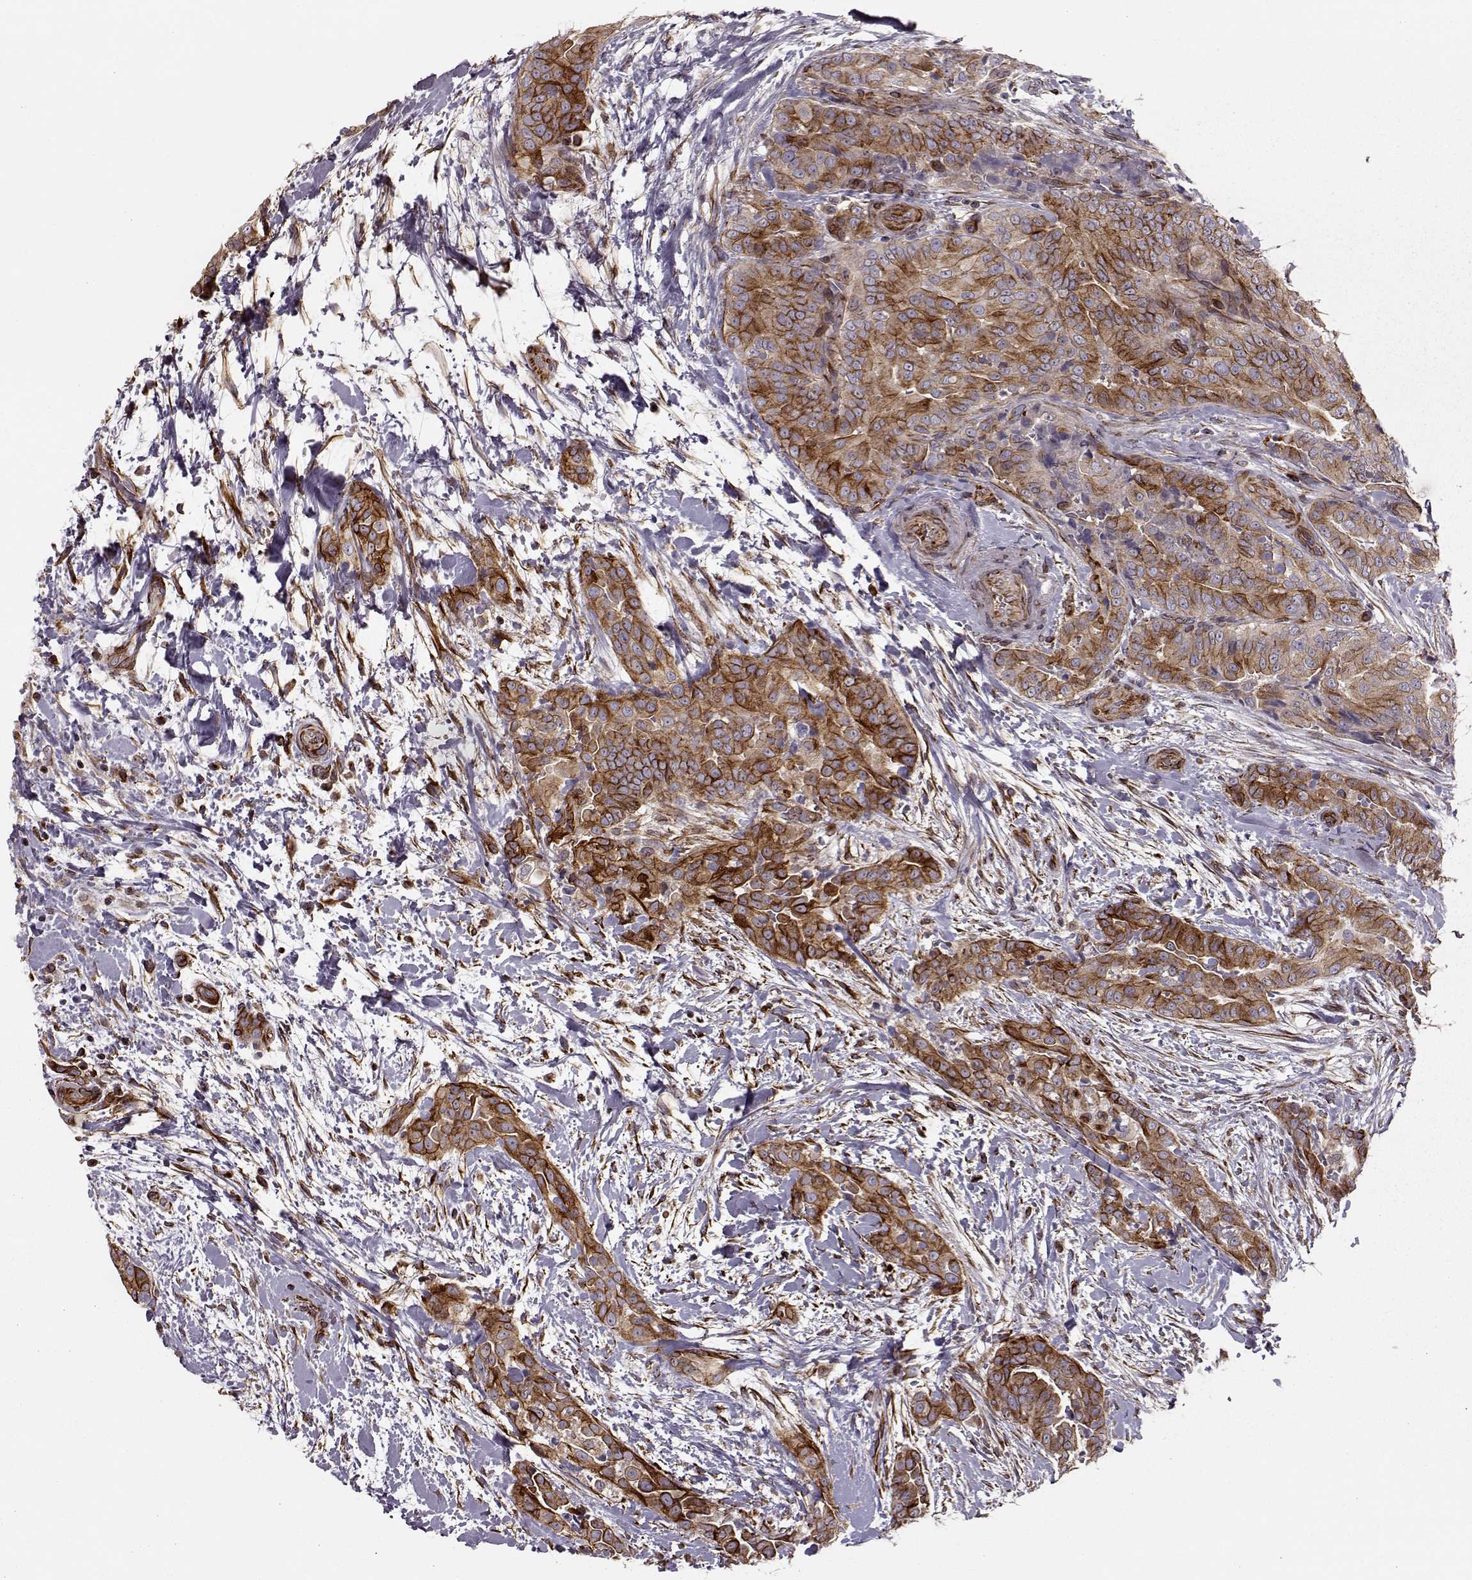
{"staining": {"intensity": "strong", "quantity": "25%-75%", "location": "cytoplasmic/membranous"}, "tissue": "thyroid cancer", "cell_type": "Tumor cells", "image_type": "cancer", "snomed": [{"axis": "morphology", "description": "Papillary adenocarcinoma, NOS"}, {"axis": "topography", "description": "Thyroid gland"}], "caption": "Immunohistochemistry (IHC) image of neoplastic tissue: human thyroid cancer (papillary adenocarcinoma) stained using immunohistochemistry demonstrates high levels of strong protein expression localized specifically in the cytoplasmic/membranous of tumor cells, appearing as a cytoplasmic/membranous brown color.", "gene": "MTR", "patient": {"sex": "male", "age": 61}}